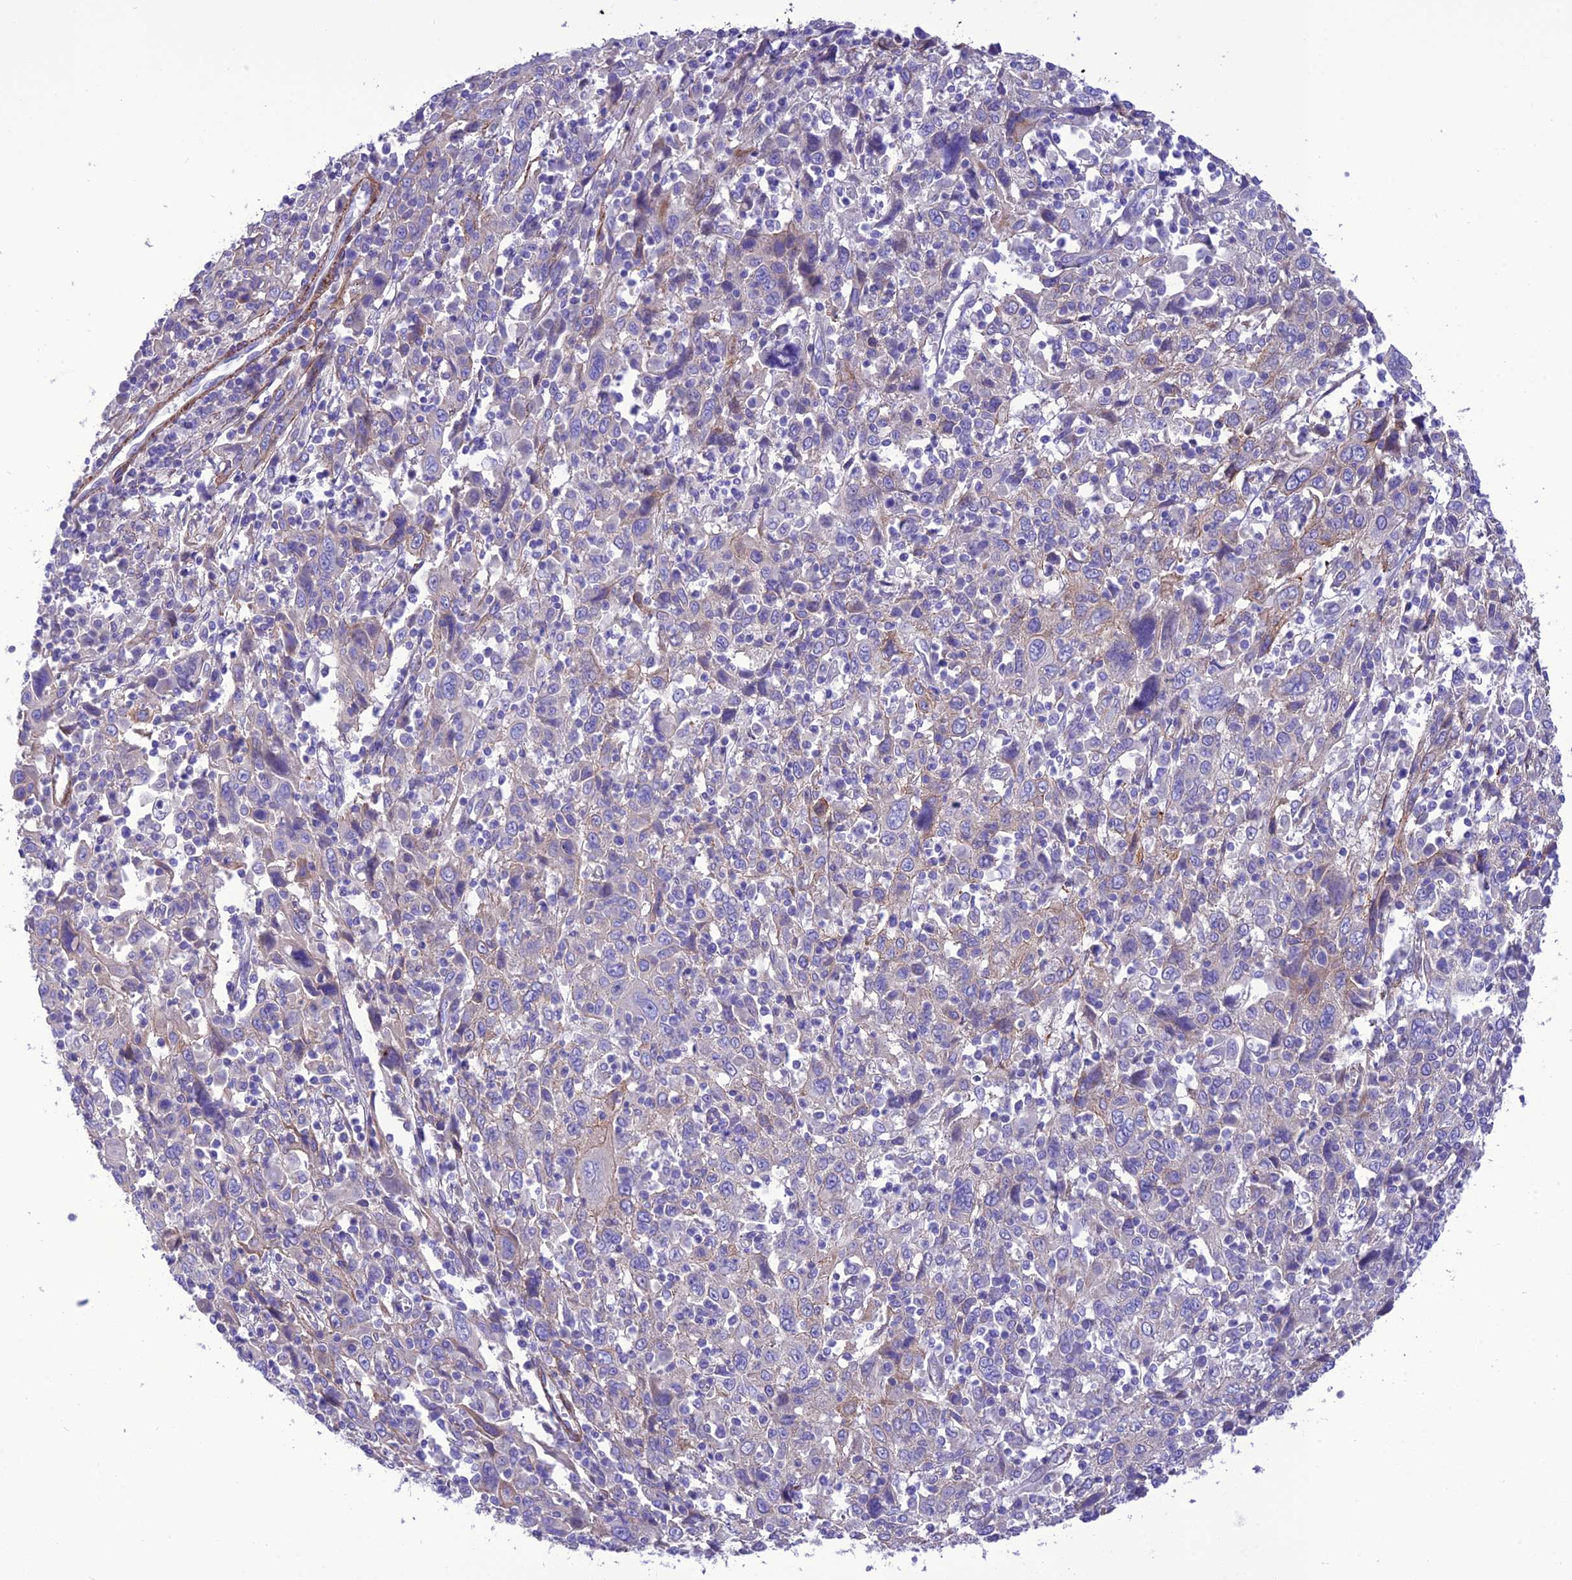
{"staining": {"intensity": "negative", "quantity": "none", "location": "none"}, "tissue": "cervical cancer", "cell_type": "Tumor cells", "image_type": "cancer", "snomed": [{"axis": "morphology", "description": "Squamous cell carcinoma, NOS"}, {"axis": "topography", "description": "Cervix"}], "caption": "An image of cervical cancer stained for a protein displays no brown staining in tumor cells.", "gene": "FRA10AC1", "patient": {"sex": "female", "age": 46}}